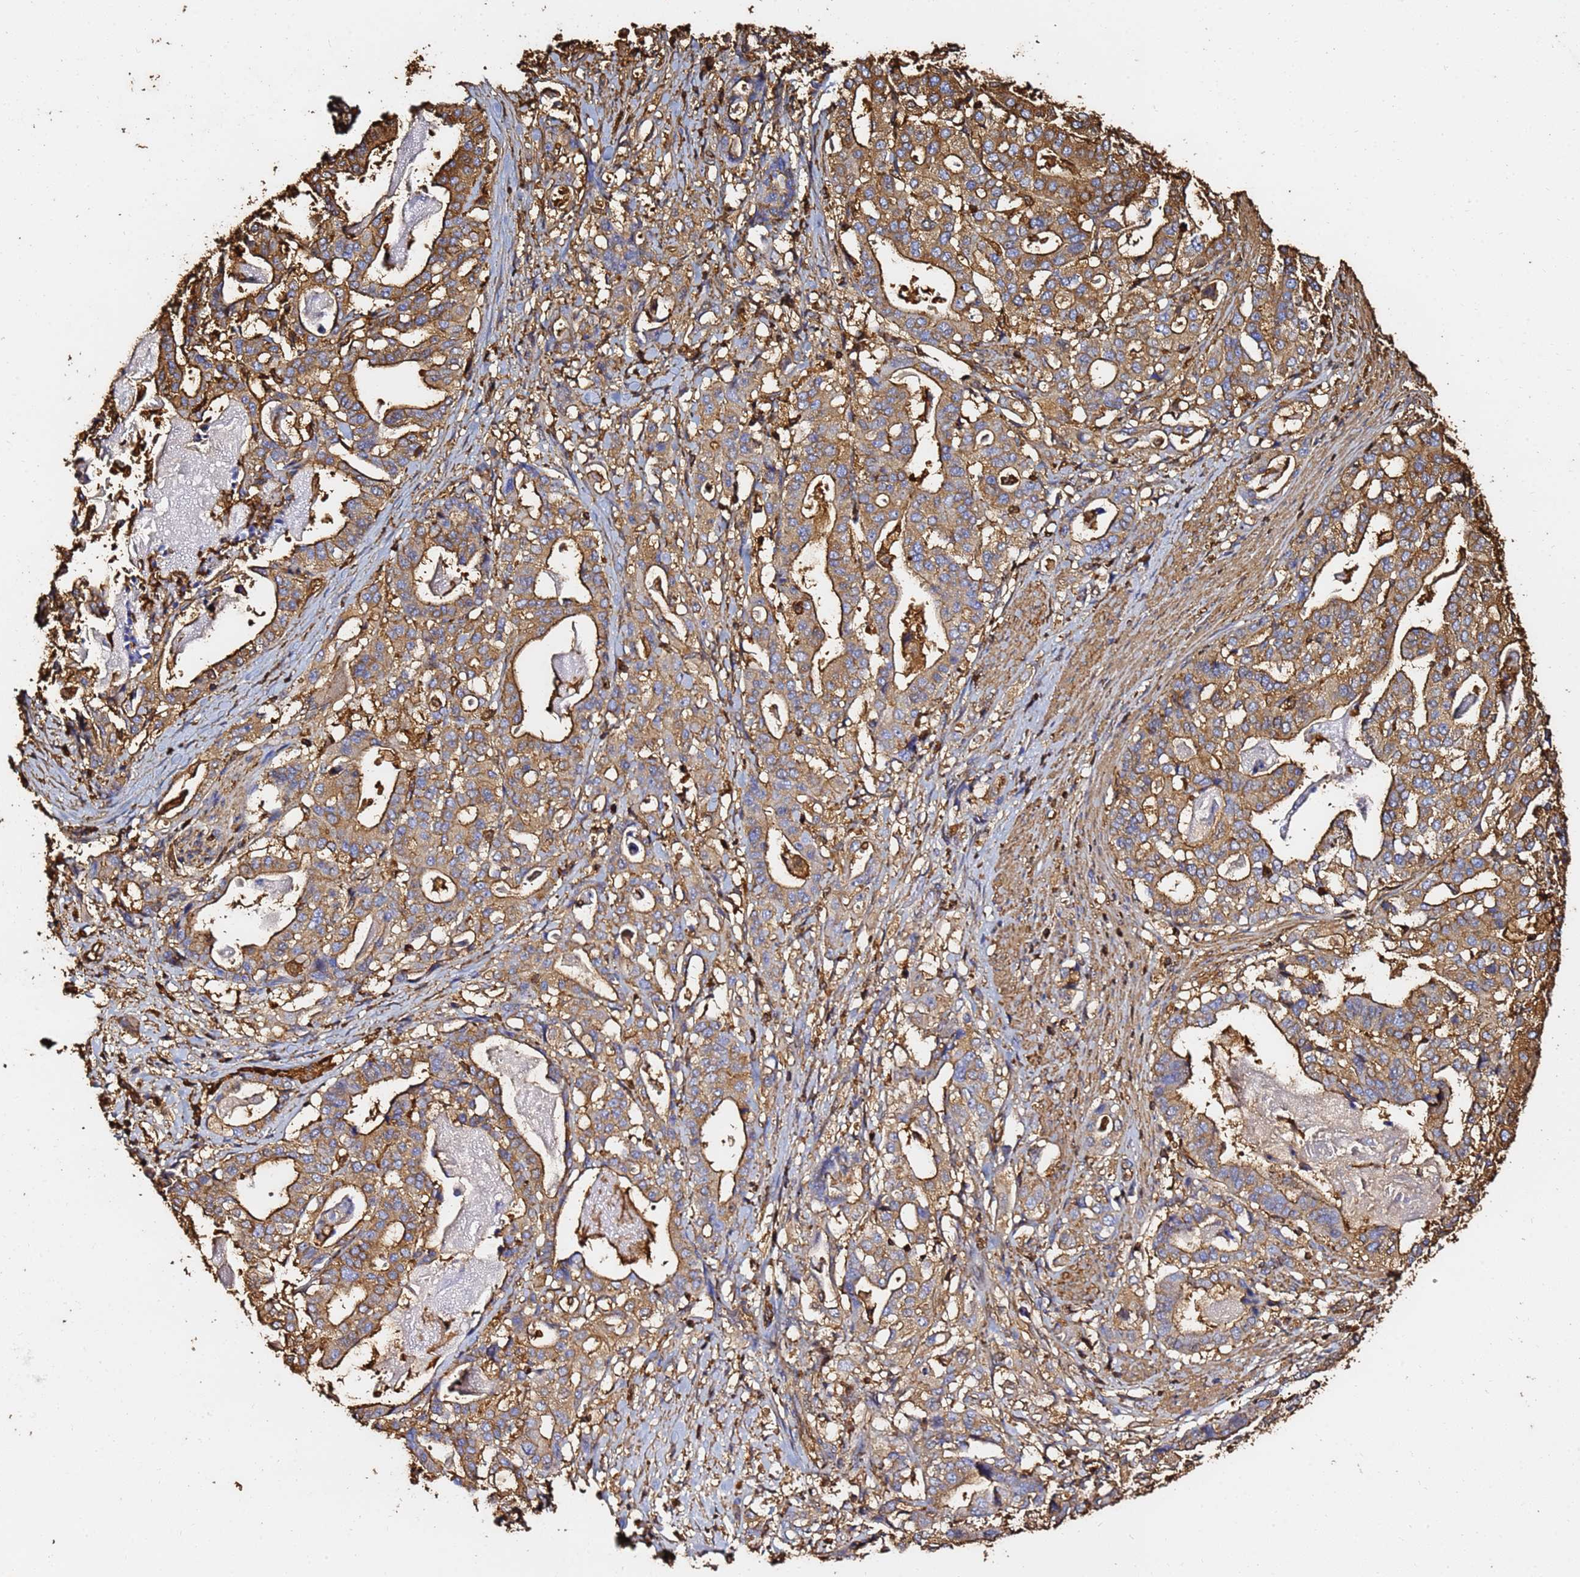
{"staining": {"intensity": "moderate", "quantity": ">75%", "location": "cytoplasmic/membranous"}, "tissue": "stomach cancer", "cell_type": "Tumor cells", "image_type": "cancer", "snomed": [{"axis": "morphology", "description": "Adenocarcinoma, NOS"}, {"axis": "topography", "description": "Stomach"}], "caption": "Approximately >75% of tumor cells in stomach adenocarcinoma display moderate cytoplasmic/membranous protein expression as visualized by brown immunohistochemical staining.", "gene": "ACTB", "patient": {"sex": "male", "age": 48}}